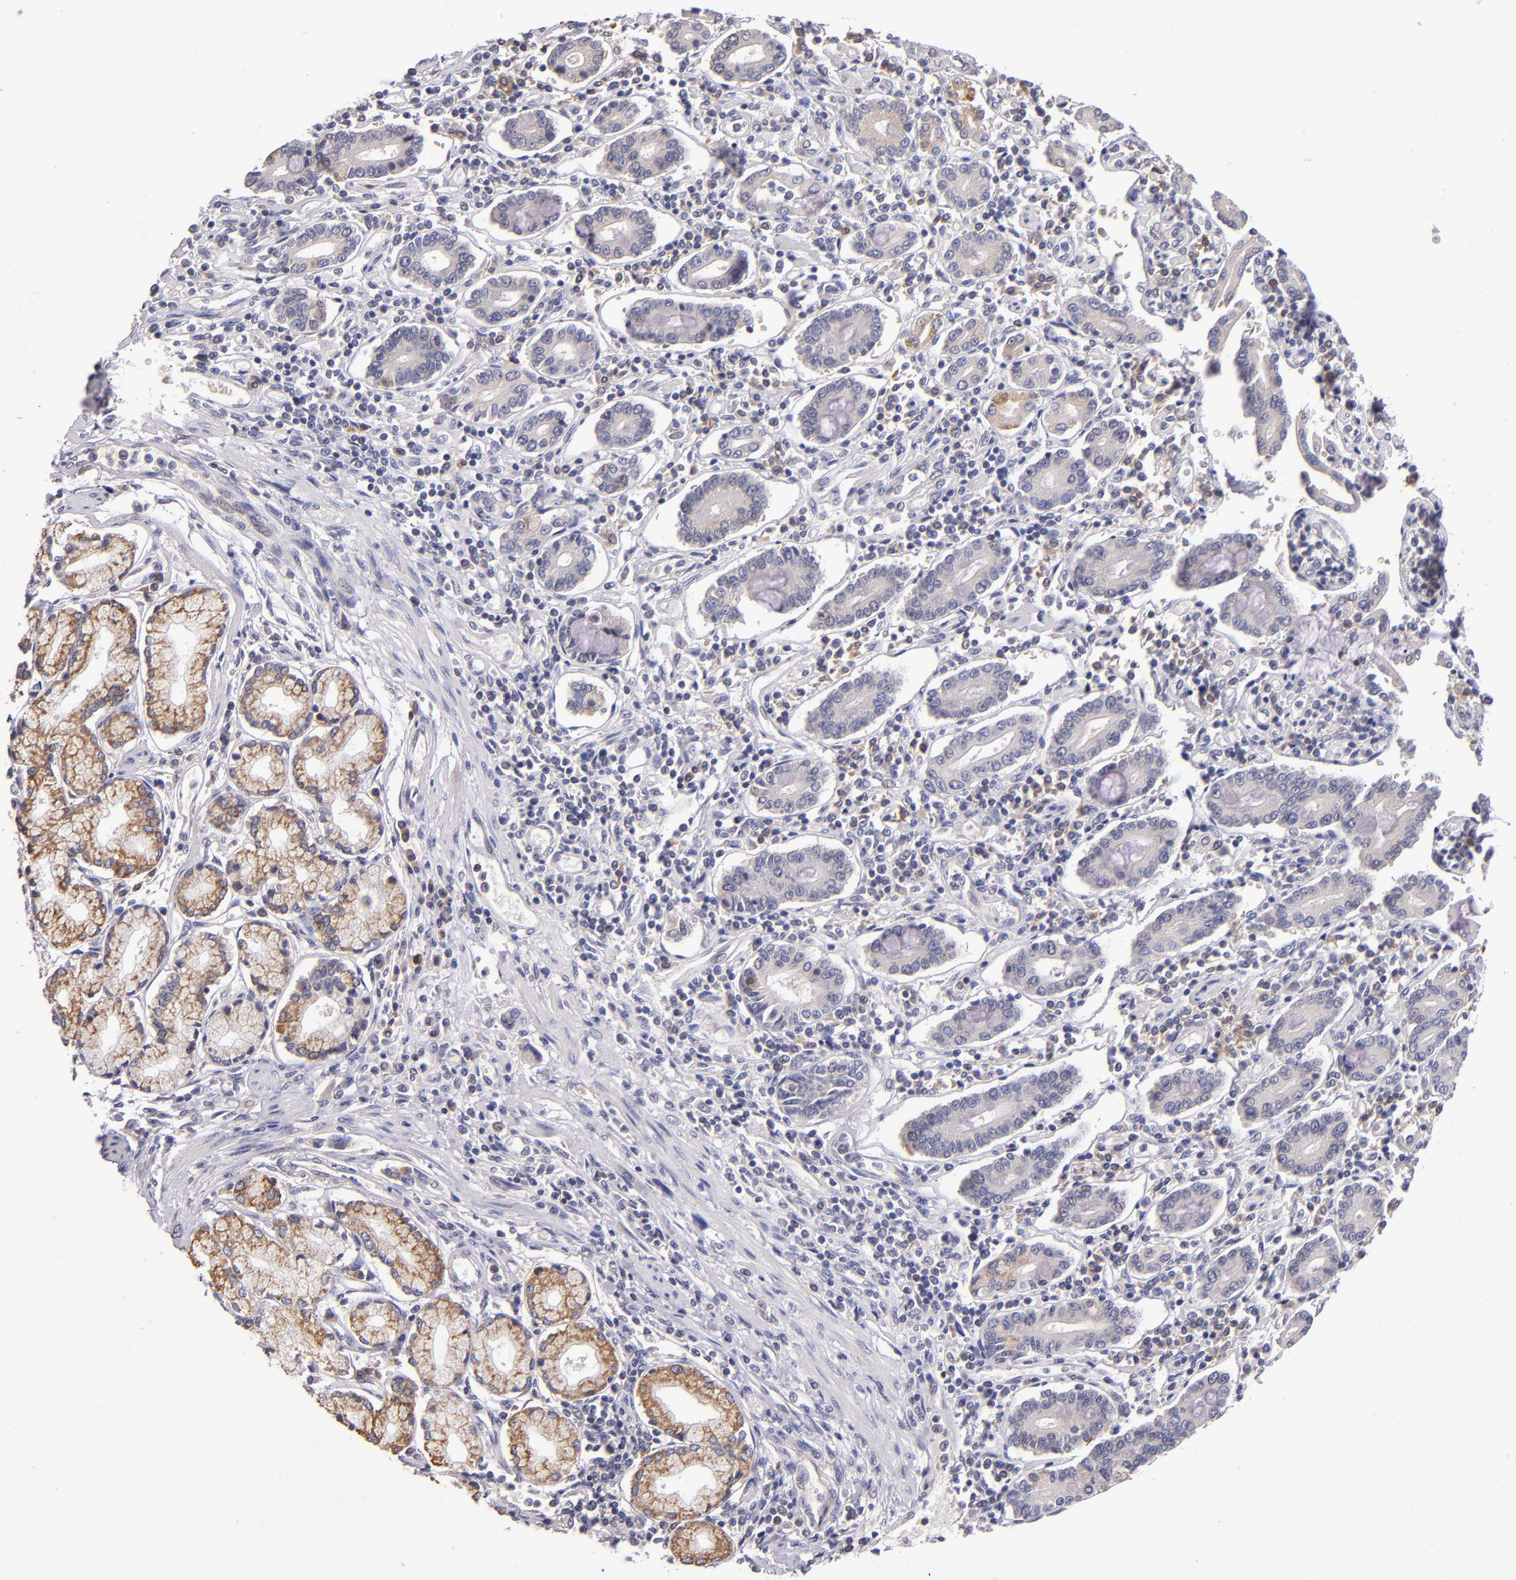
{"staining": {"intensity": "weak", "quantity": "25%-75%", "location": "cytoplasmic/membranous"}, "tissue": "pancreatic cancer", "cell_type": "Tumor cells", "image_type": "cancer", "snomed": [{"axis": "morphology", "description": "Adenocarcinoma, NOS"}, {"axis": "topography", "description": "Pancreas"}], "caption": "Adenocarcinoma (pancreatic) stained with immunohistochemistry (IHC) exhibits weak cytoplasmic/membranous staining in approximately 25%-75% of tumor cells. (Brightfield microscopy of DAB IHC at high magnification).", "gene": "EIF4ENIF1", "patient": {"sex": "female", "age": 57}}